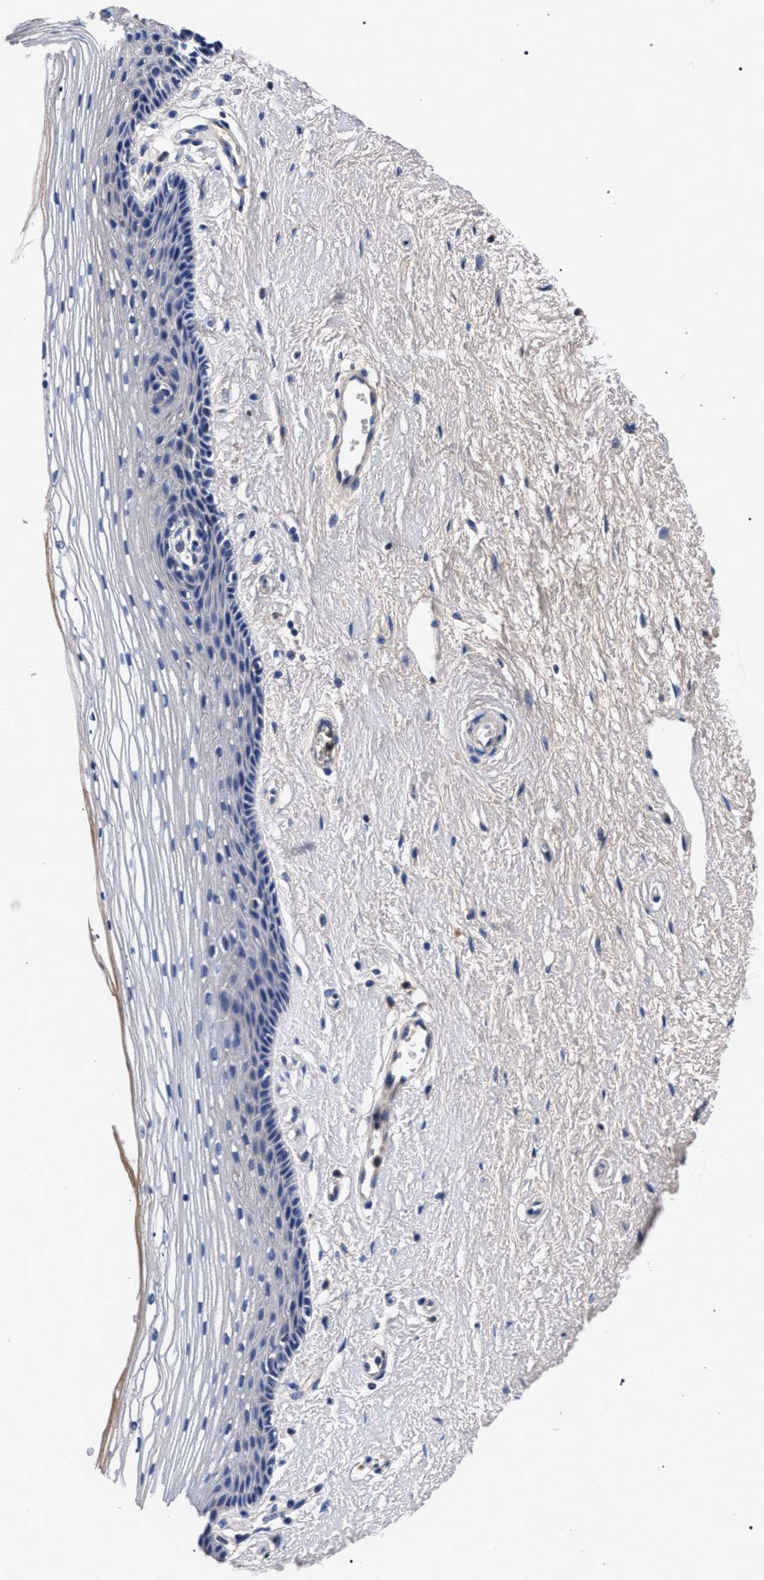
{"staining": {"intensity": "negative", "quantity": "none", "location": "none"}, "tissue": "vagina", "cell_type": "Squamous epithelial cells", "image_type": "normal", "snomed": [{"axis": "morphology", "description": "Normal tissue, NOS"}, {"axis": "topography", "description": "Vagina"}], "caption": "High power microscopy photomicrograph of an immunohistochemistry (IHC) photomicrograph of unremarkable vagina, revealing no significant expression in squamous epithelial cells.", "gene": "HSD17B14", "patient": {"sex": "female", "age": 46}}